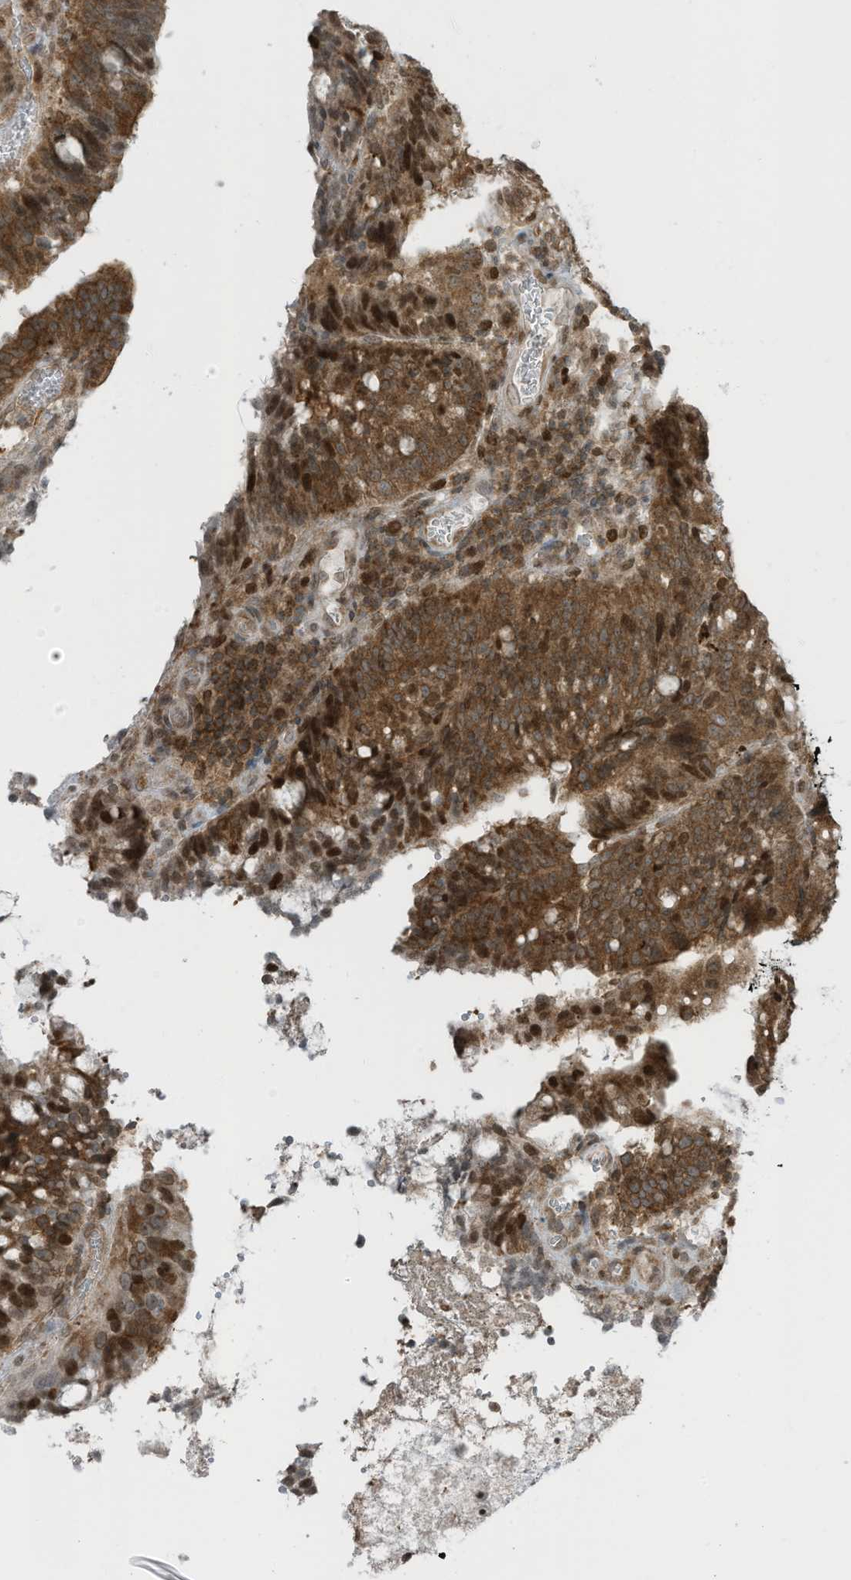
{"staining": {"intensity": "strong", "quantity": ">75%", "location": "cytoplasmic/membranous,nuclear"}, "tissue": "colorectal cancer", "cell_type": "Tumor cells", "image_type": "cancer", "snomed": [{"axis": "morphology", "description": "Adenocarcinoma, NOS"}, {"axis": "topography", "description": "Colon"}], "caption": "About >75% of tumor cells in human colorectal cancer (adenocarcinoma) exhibit strong cytoplasmic/membranous and nuclear protein expression as visualized by brown immunohistochemical staining.", "gene": "KPNB1", "patient": {"sex": "female", "age": 66}}